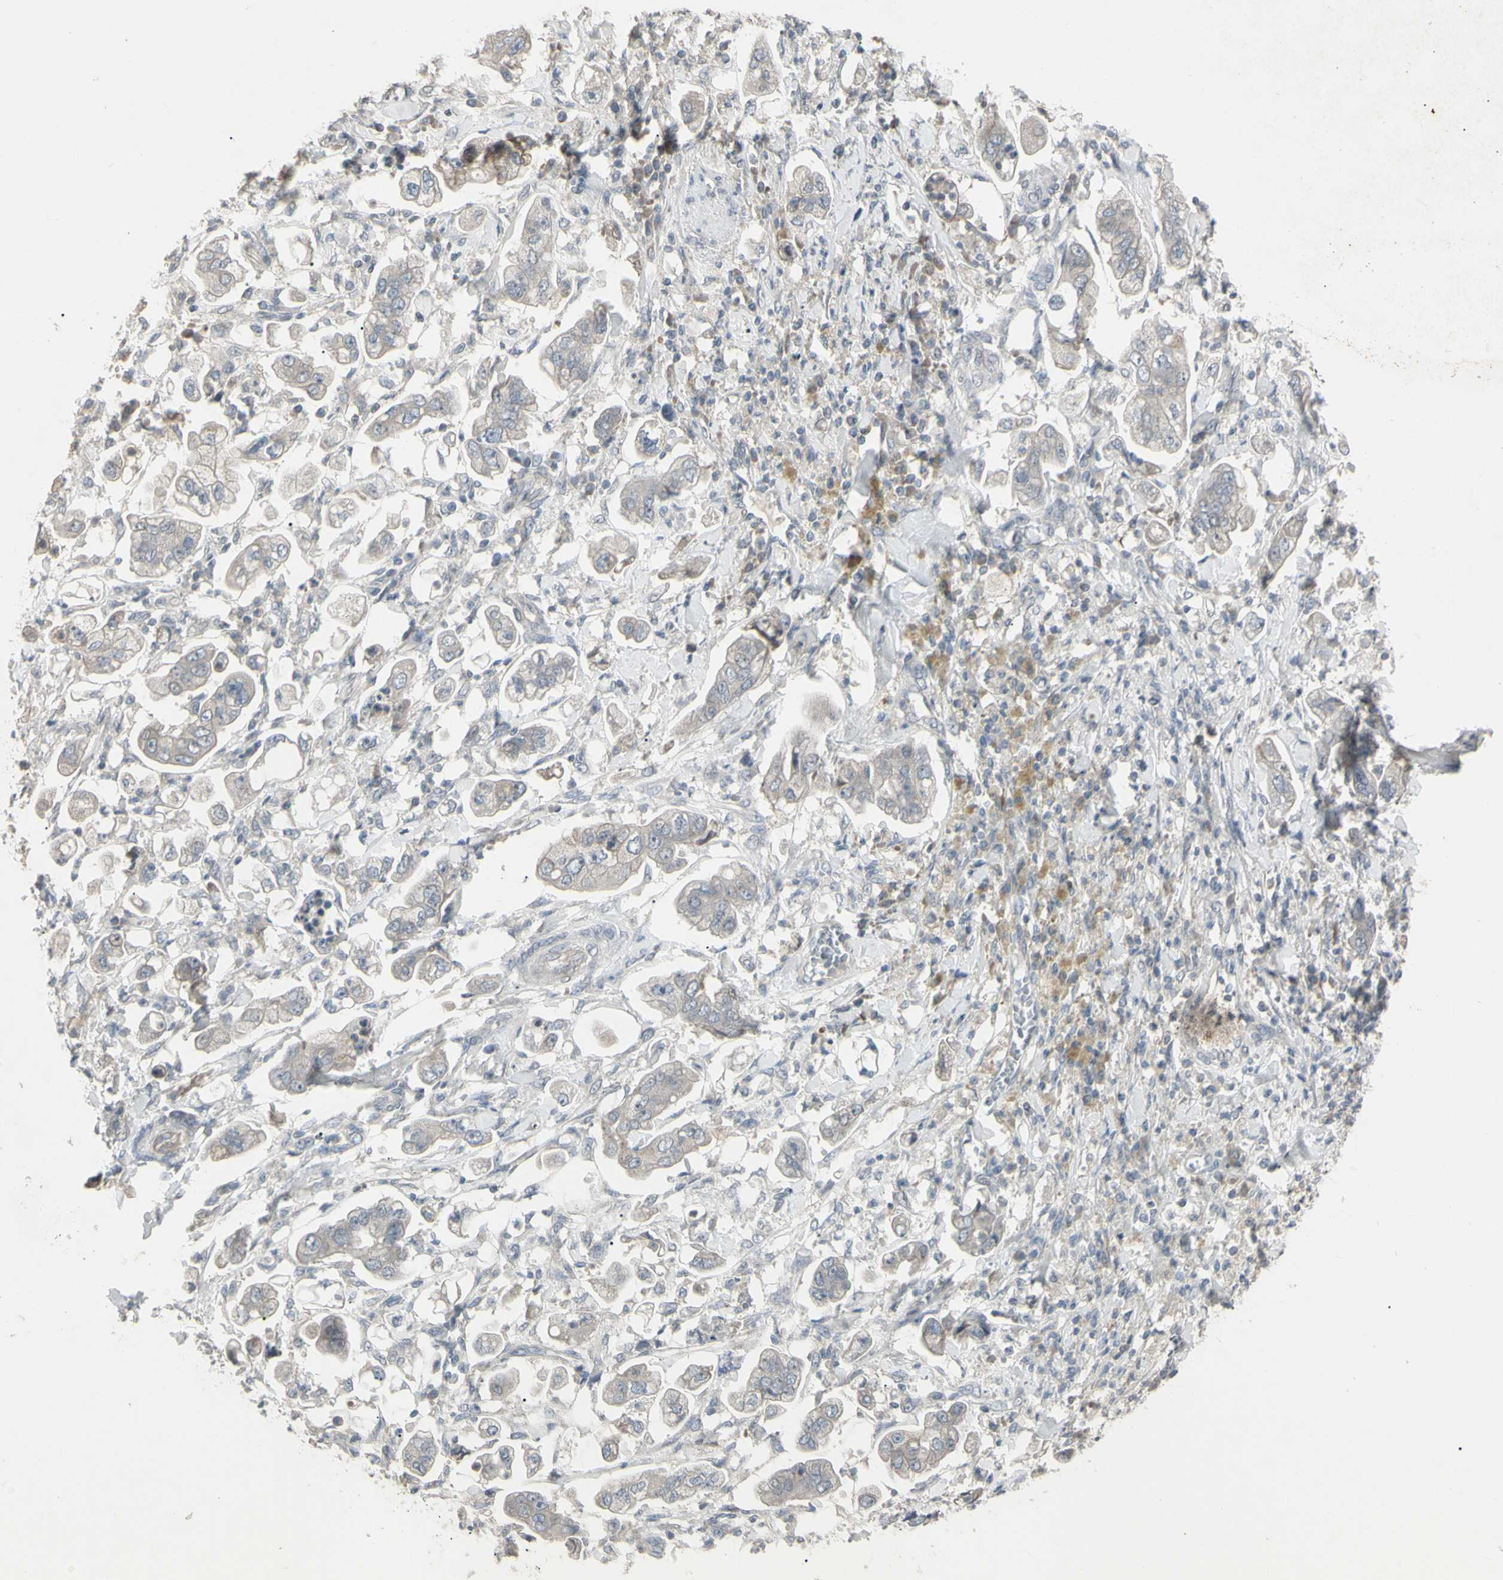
{"staining": {"intensity": "weak", "quantity": "25%-75%", "location": "cytoplasmic/membranous"}, "tissue": "stomach cancer", "cell_type": "Tumor cells", "image_type": "cancer", "snomed": [{"axis": "morphology", "description": "Adenocarcinoma, NOS"}, {"axis": "topography", "description": "Stomach"}], "caption": "Stomach adenocarcinoma was stained to show a protein in brown. There is low levels of weak cytoplasmic/membranous positivity in approximately 25%-75% of tumor cells.", "gene": "PIAS4", "patient": {"sex": "male", "age": 62}}